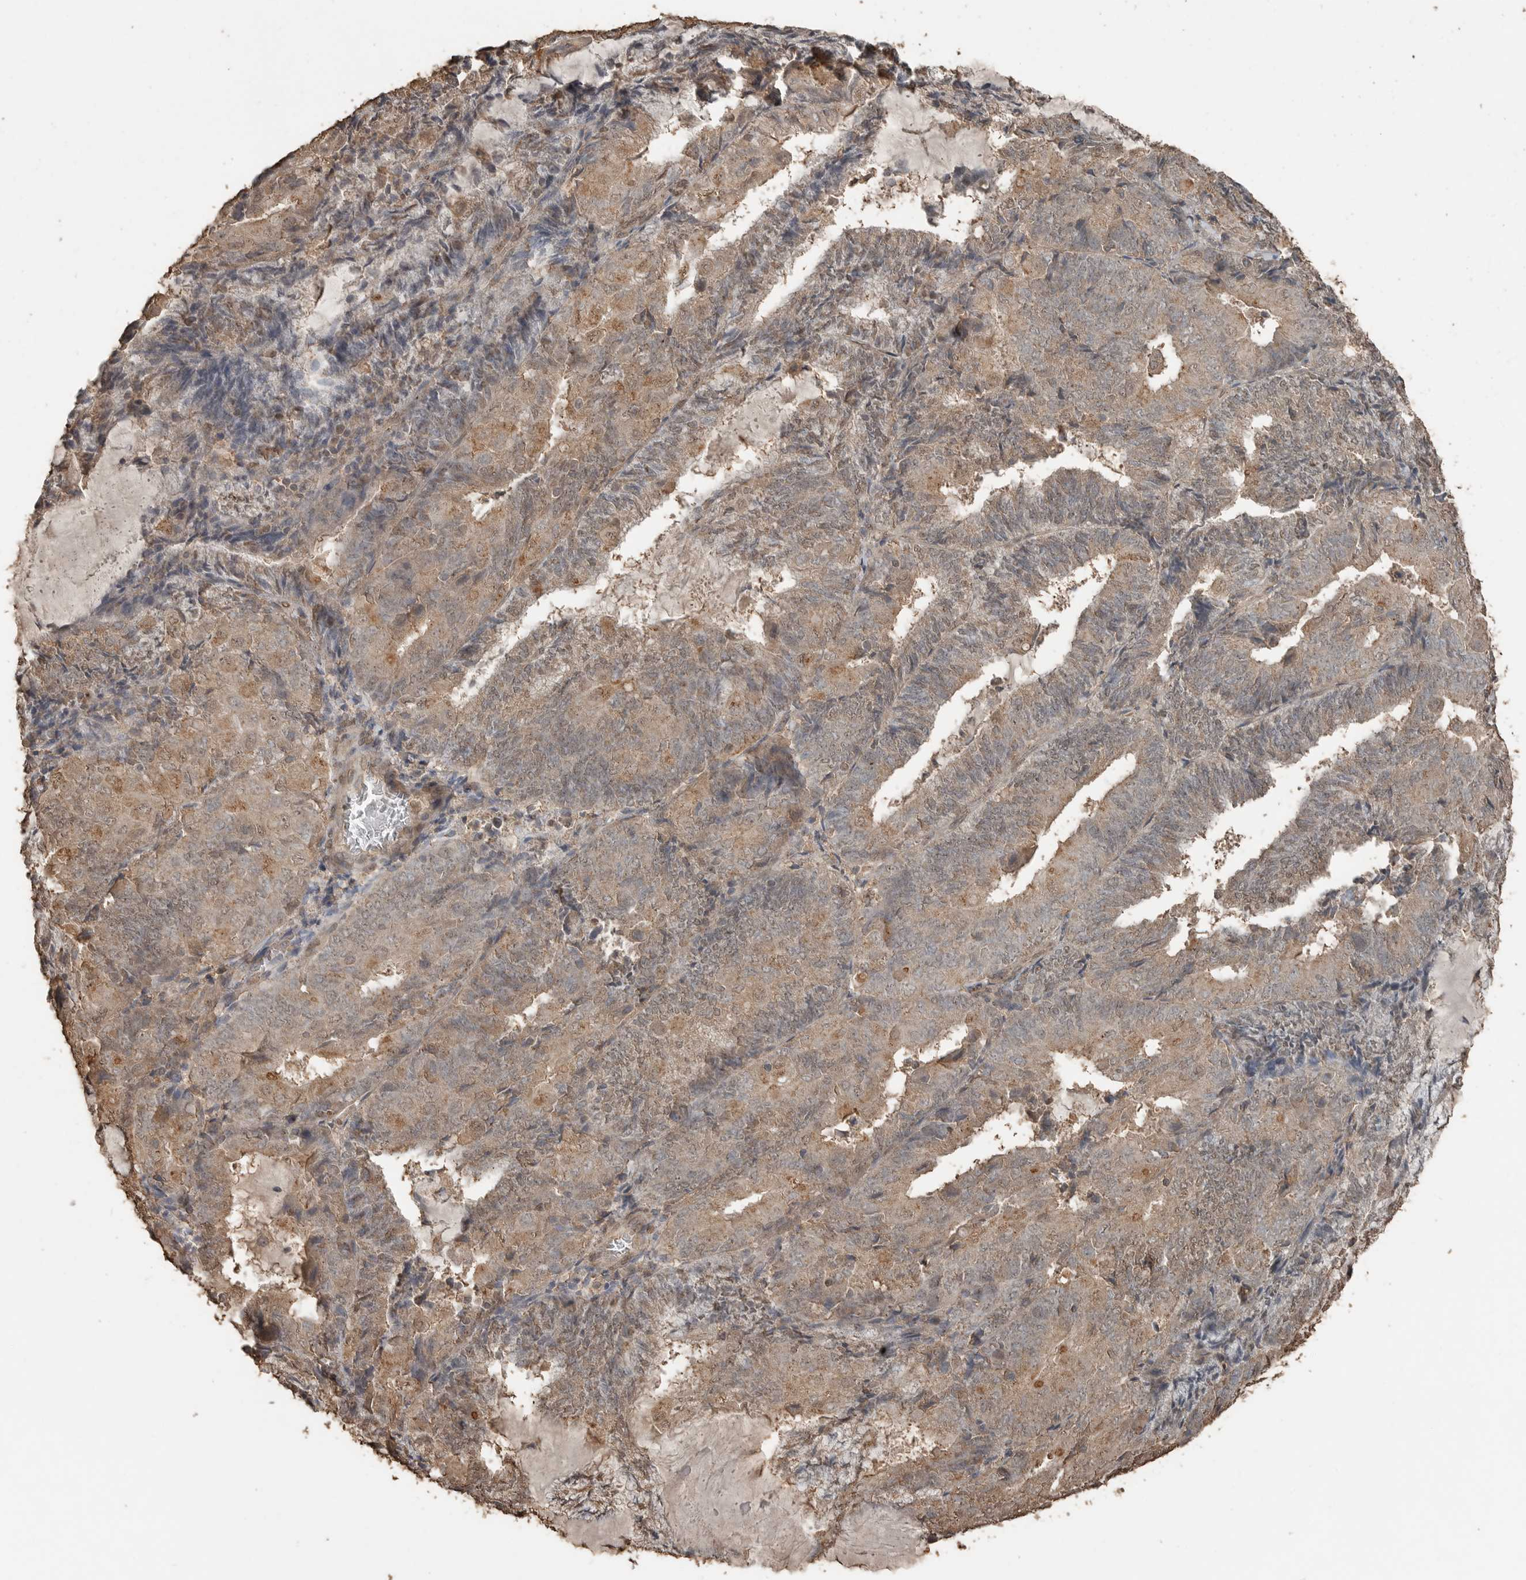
{"staining": {"intensity": "weak", "quantity": ">75%", "location": "cytoplasmic/membranous"}, "tissue": "endometrial cancer", "cell_type": "Tumor cells", "image_type": "cancer", "snomed": [{"axis": "morphology", "description": "Adenocarcinoma, NOS"}, {"axis": "topography", "description": "Endometrium"}], "caption": "Immunohistochemical staining of endometrial adenocarcinoma shows low levels of weak cytoplasmic/membranous positivity in about >75% of tumor cells.", "gene": "BLZF1", "patient": {"sex": "female", "age": 81}}